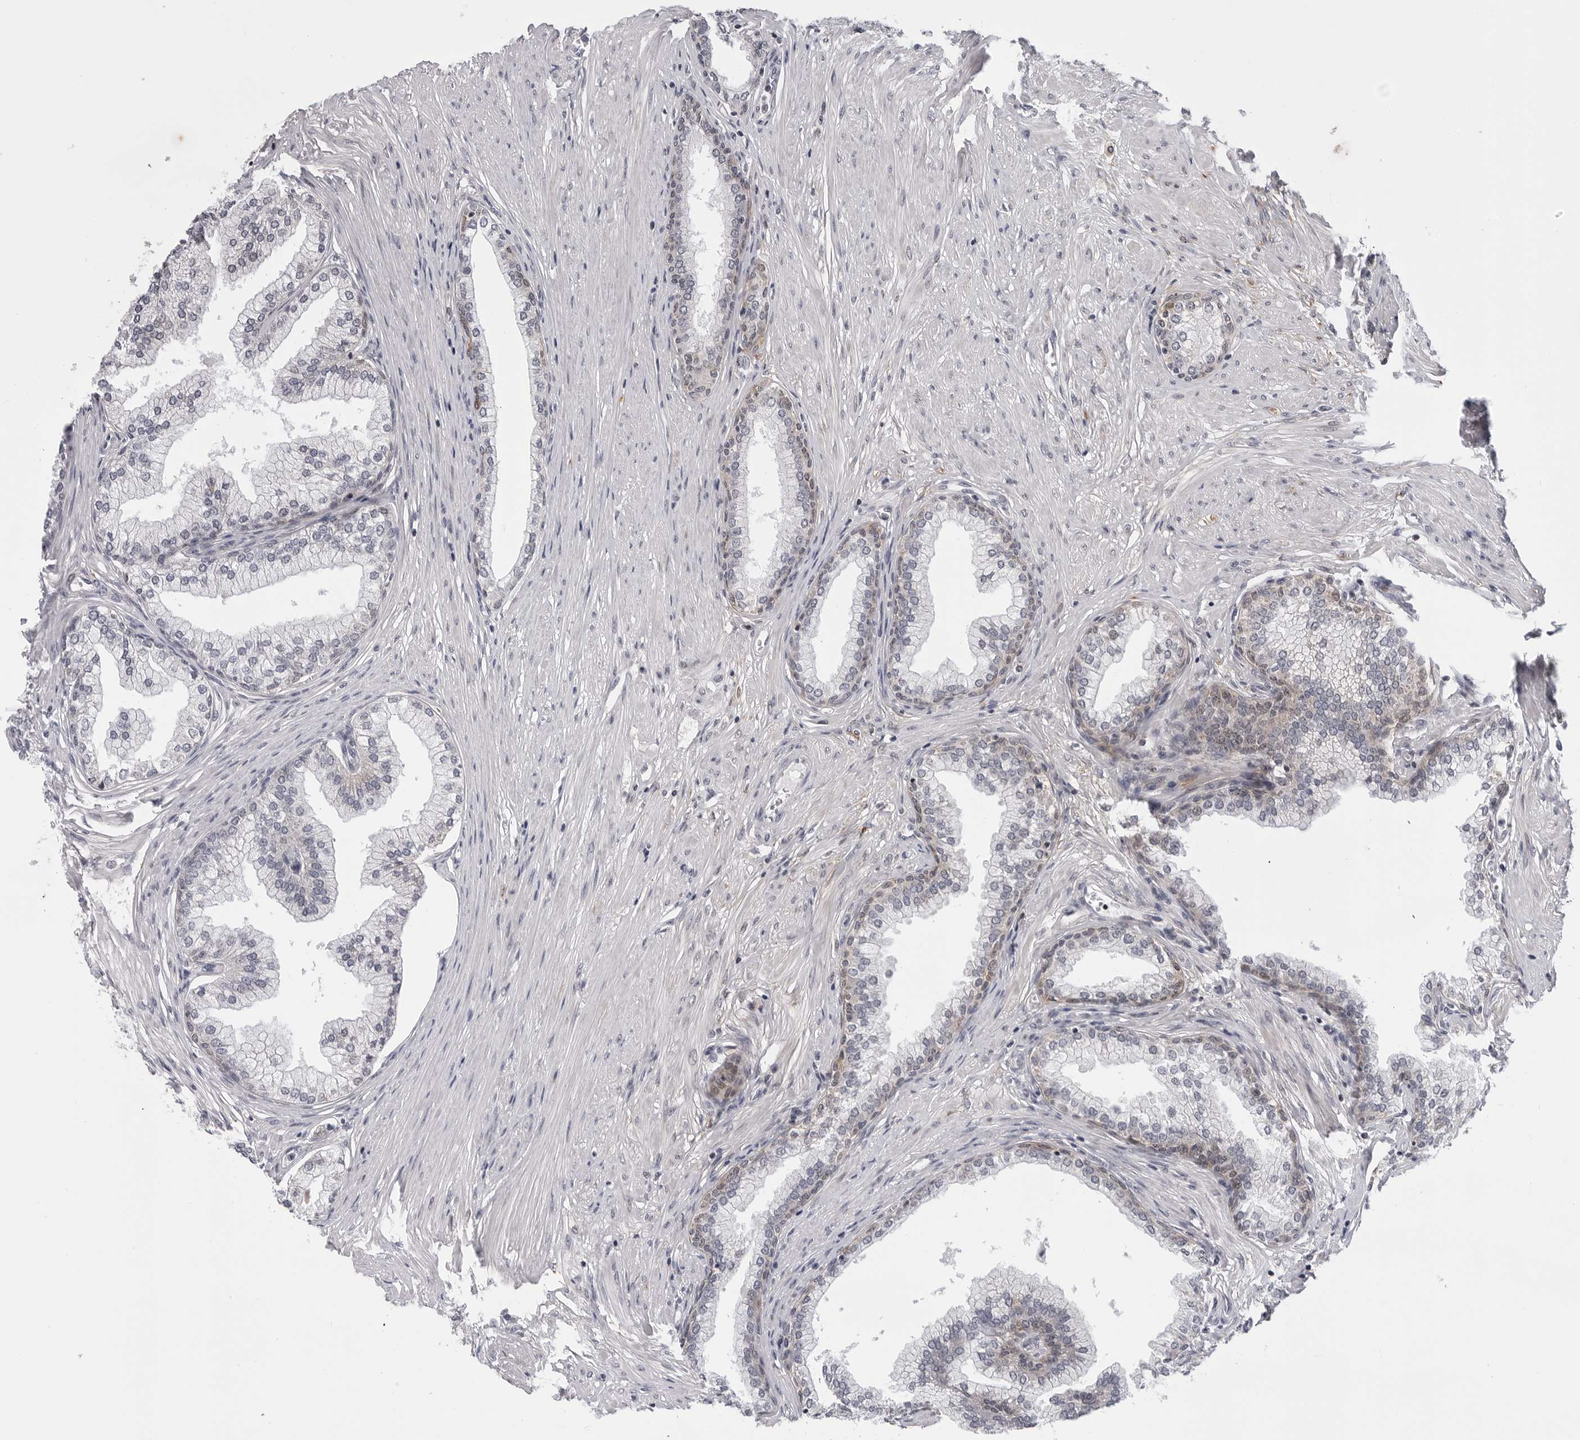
{"staining": {"intensity": "weak", "quantity": "<25%", "location": "cytoplasmic/membranous"}, "tissue": "prostate", "cell_type": "Glandular cells", "image_type": "normal", "snomed": [{"axis": "morphology", "description": "Normal tissue, NOS"}, {"axis": "morphology", "description": "Urothelial carcinoma, Low grade"}, {"axis": "topography", "description": "Urinary bladder"}, {"axis": "topography", "description": "Prostate"}], "caption": "This is a histopathology image of IHC staining of benign prostate, which shows no expression in glandular cells. (DAB (3,3'-diaminobenzidine) IHC with hematoxylin counter stain).", "gene": "CDK20", "patient": {"sex": "male", "age": 60}}